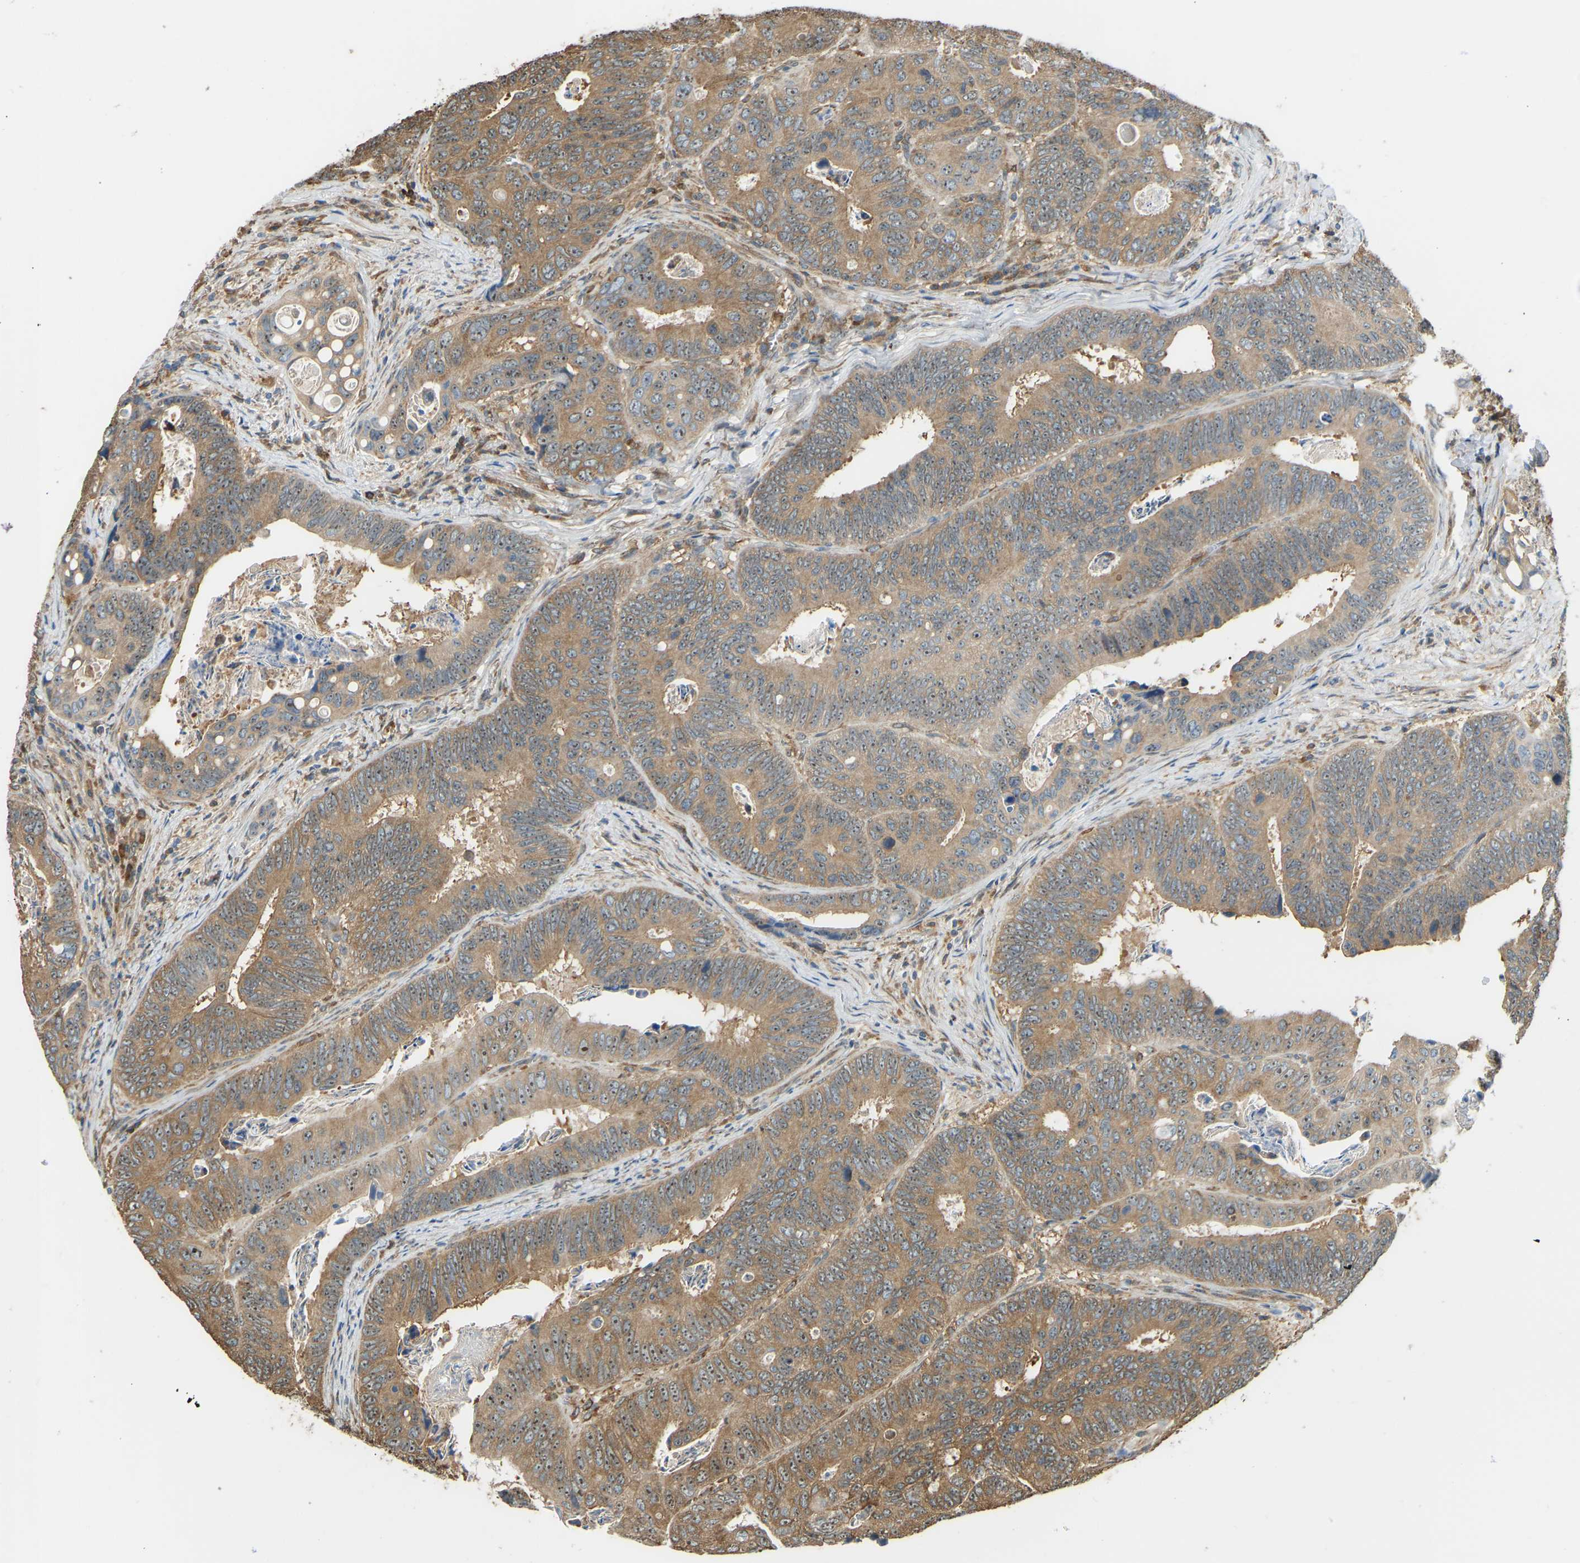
{"staining": {"intensity": "moderate", "quantity": ">75%", "location": "cytoplasmic/membranous,nuclear"}, "tissue": "colorectal cancer", "cell_type": "Tumor cells", "image_type": "cancer", "snomed": [{"axis": "morphology", "description": "Inflammation, NOS"}, {"axis": "morphology", "description": "Adenocarcinoma, NOS"}, {"axis": "topography", "description": "Colon"}], "caption": "Adenocarcinoma (colorectal) stained for a protein (brown) shows moderate cytoplasmic/membranous and nuclear positive positivity in about >75% of tumor cells.", "gene": "OS9", "patient": {"sex": "male", "age": 72}}